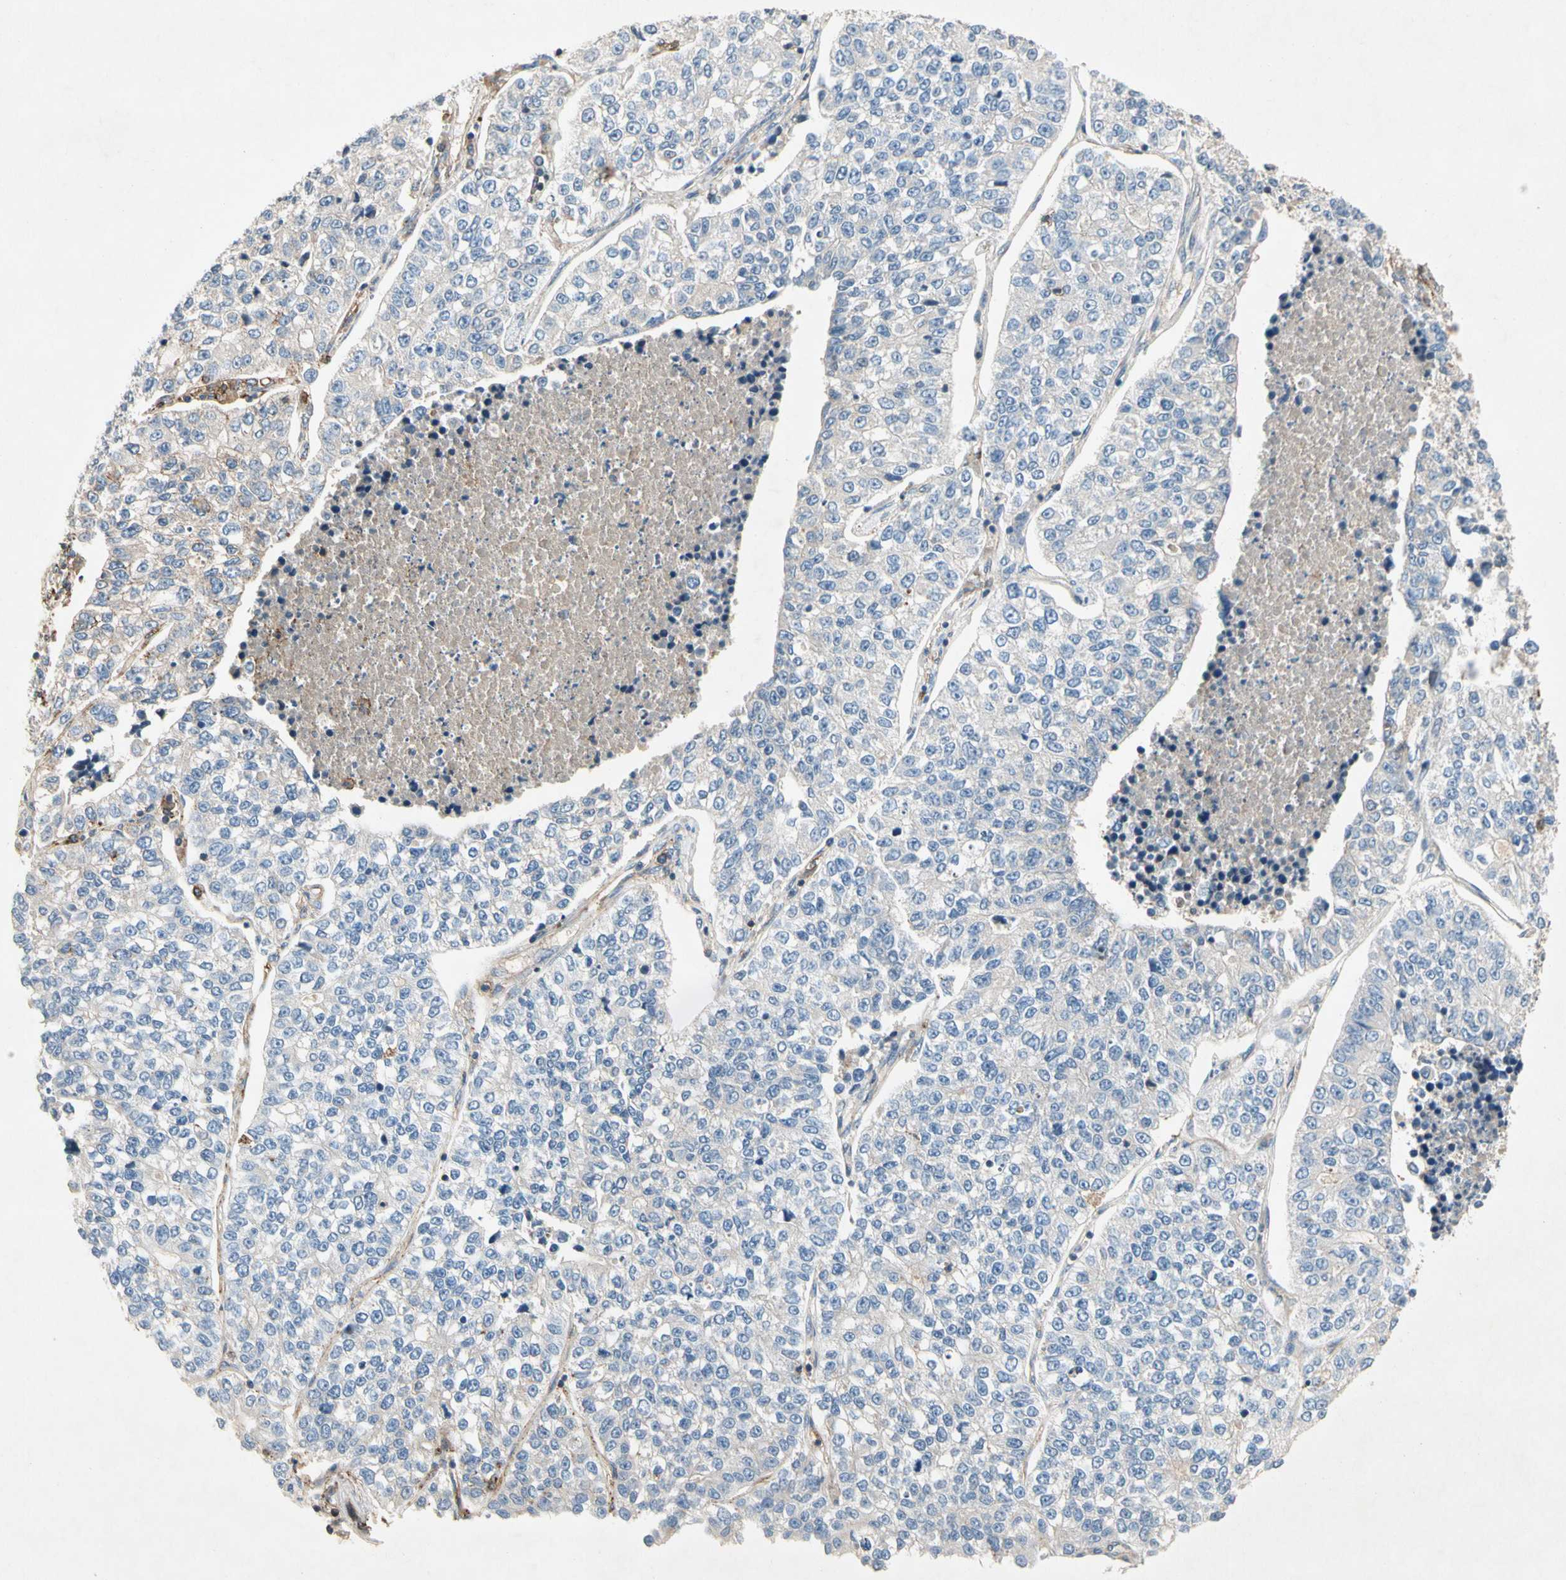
{"staining": {"intensity": "strong", "quantity": "<25%", "location": "cytoplasmic/membranous"}, "tissue": "lung cancer", "cell_type": "Tumor cells", "image_type": "cancer", "snomed": [{"axis": "morphology", "description": "Adenocarcinoma, NOS"}, {"axis": "topography", "description": "Lung"}], "caption": "Protein expression analysis of human adenocarcinoma (lung) reveals strong cytoplasmic/membranous staining in approximately <25% of tumor cells.", "gene": "NDFIP2", "patient": {"sex": "male", "age": 49}}